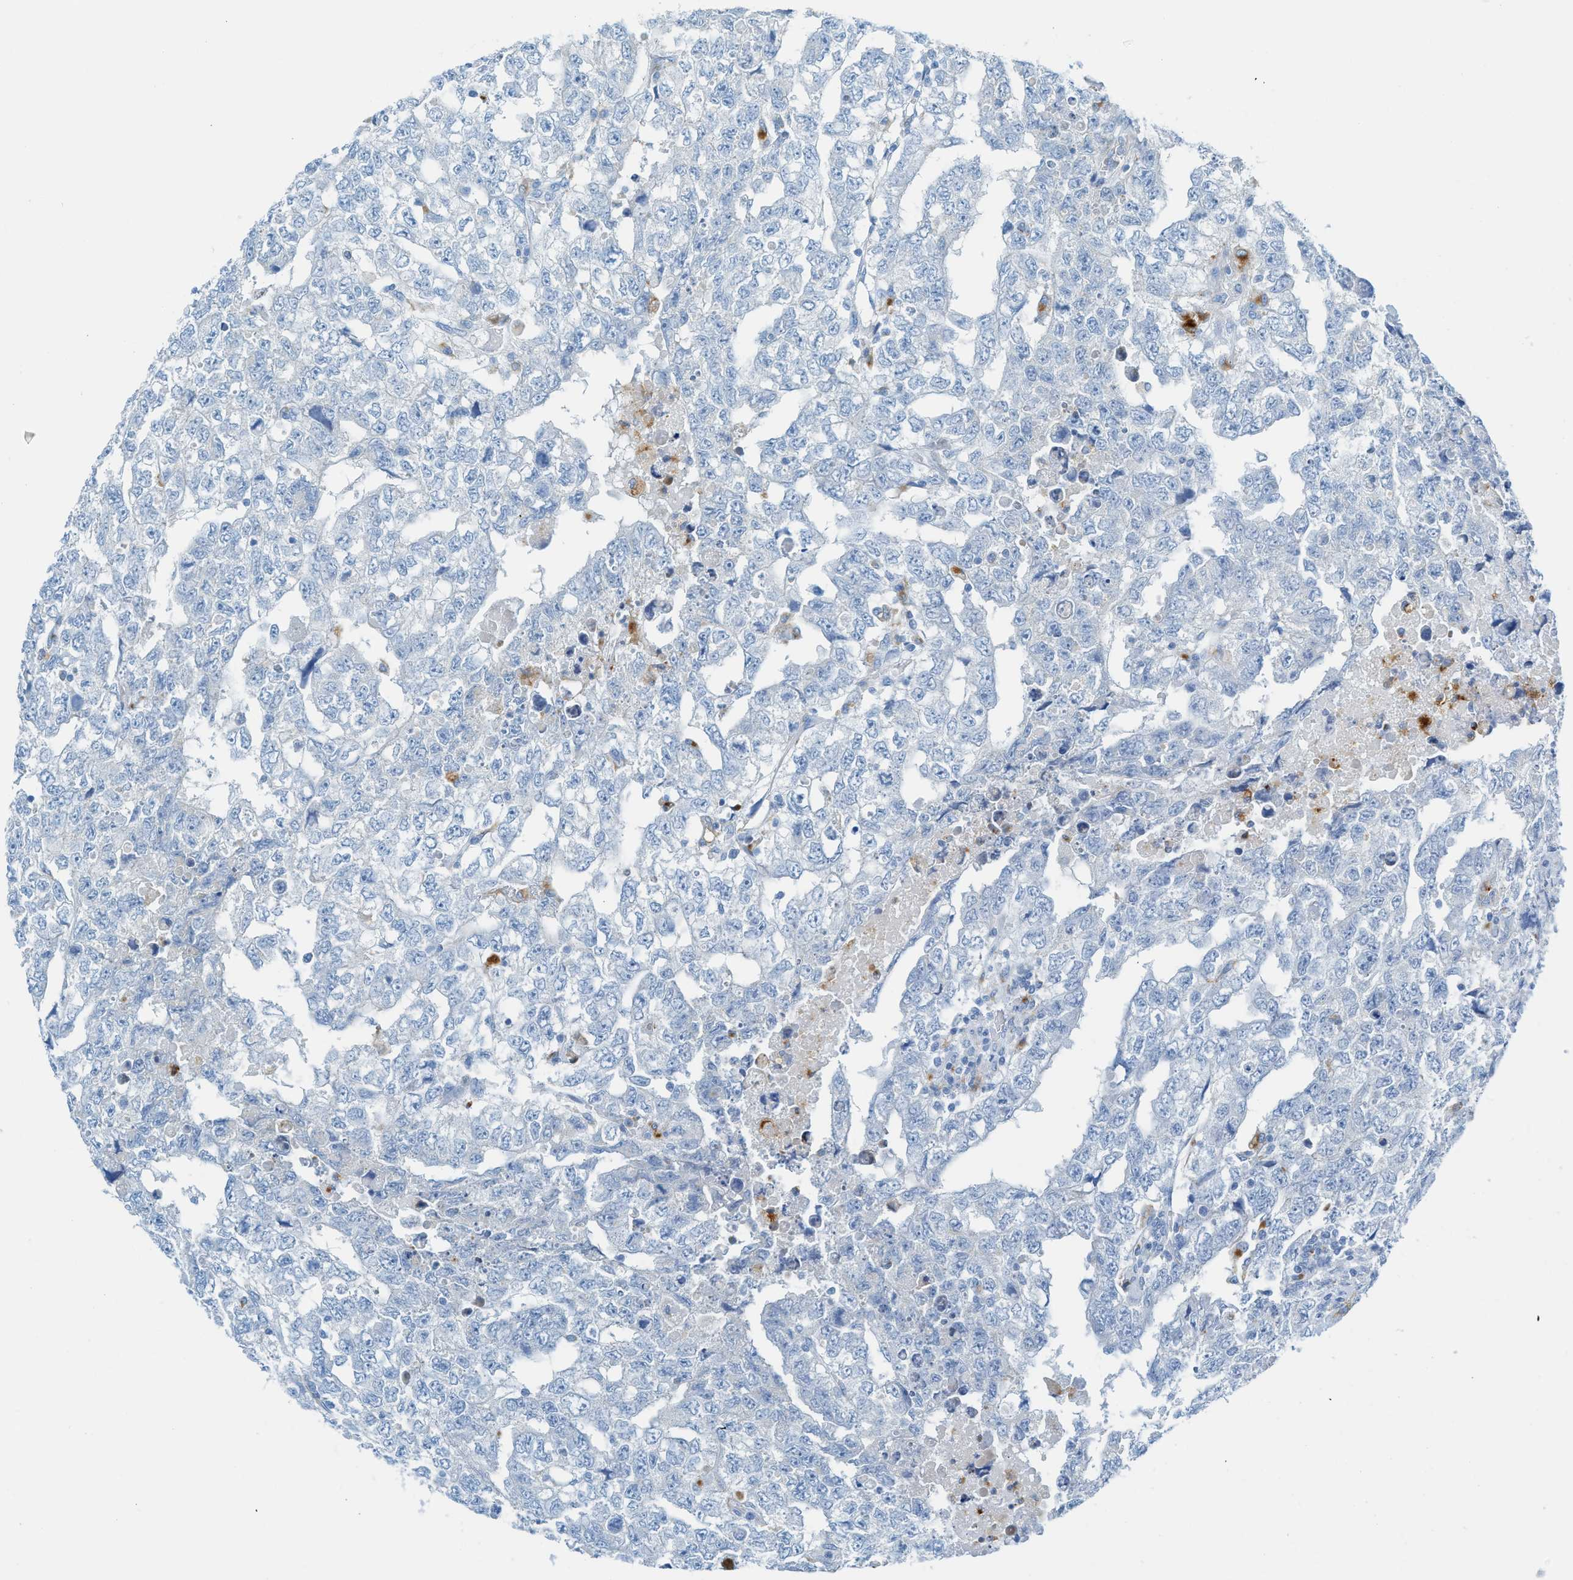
{"staining": {"intensity": "negative", "quantity": "none", "location": "none"}, "tissue": "testis cancer", "cell_type": "Tumor cells", "image_type": "cancer", "snomed": [{"axis": "morphology", "description": "Carcinoma, Embryonal, NOS"}, {"axis": "topography", "description": "Testis"}], "caption": "IHC histopathology image of testis embryonal carcinoma stained for a protein (brown), which displays no positivity in tumor cells.", "gene": "C21orf62", "patient": {"sex": "male", "age": 36}}